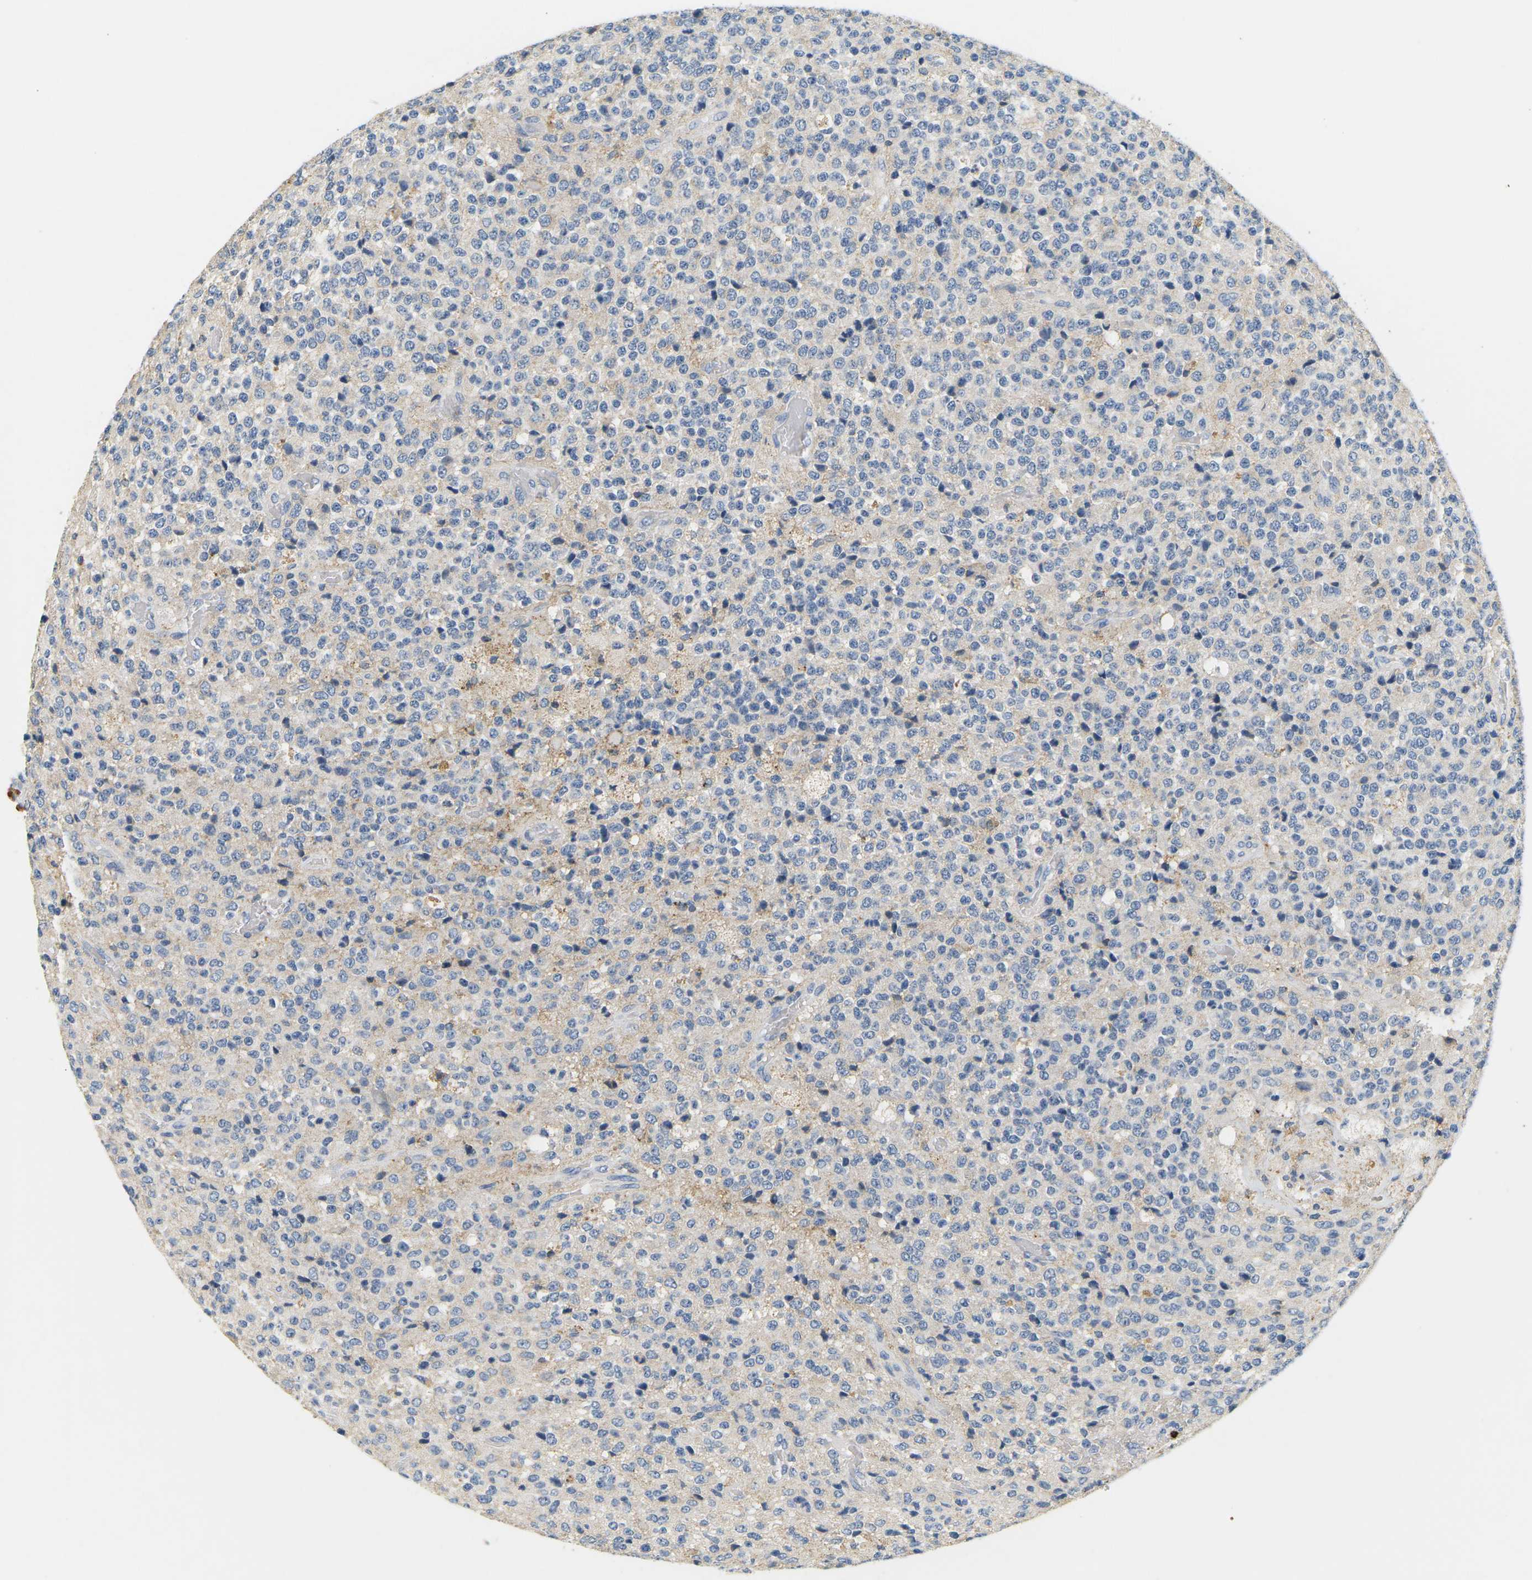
{"staining": {"intensity": "negative", "quantity": "none", "location": "none"}, "tissue": "glioma", "cell_type": "Tumor cells", "image_type": "cancer", "snomed": [{"axis": "morphology", "description": "Glioma, malignant, High grade"}, {"axis": "topography", "description": "pancreas cauda"}], "caption": "This is a photomicrograph of immunohistochemistry staining of malignant glioma (high-grade), which shows no expression in tumor cells.", "gene": "ADM", "patient": {"sex": "male", "age": 60}}